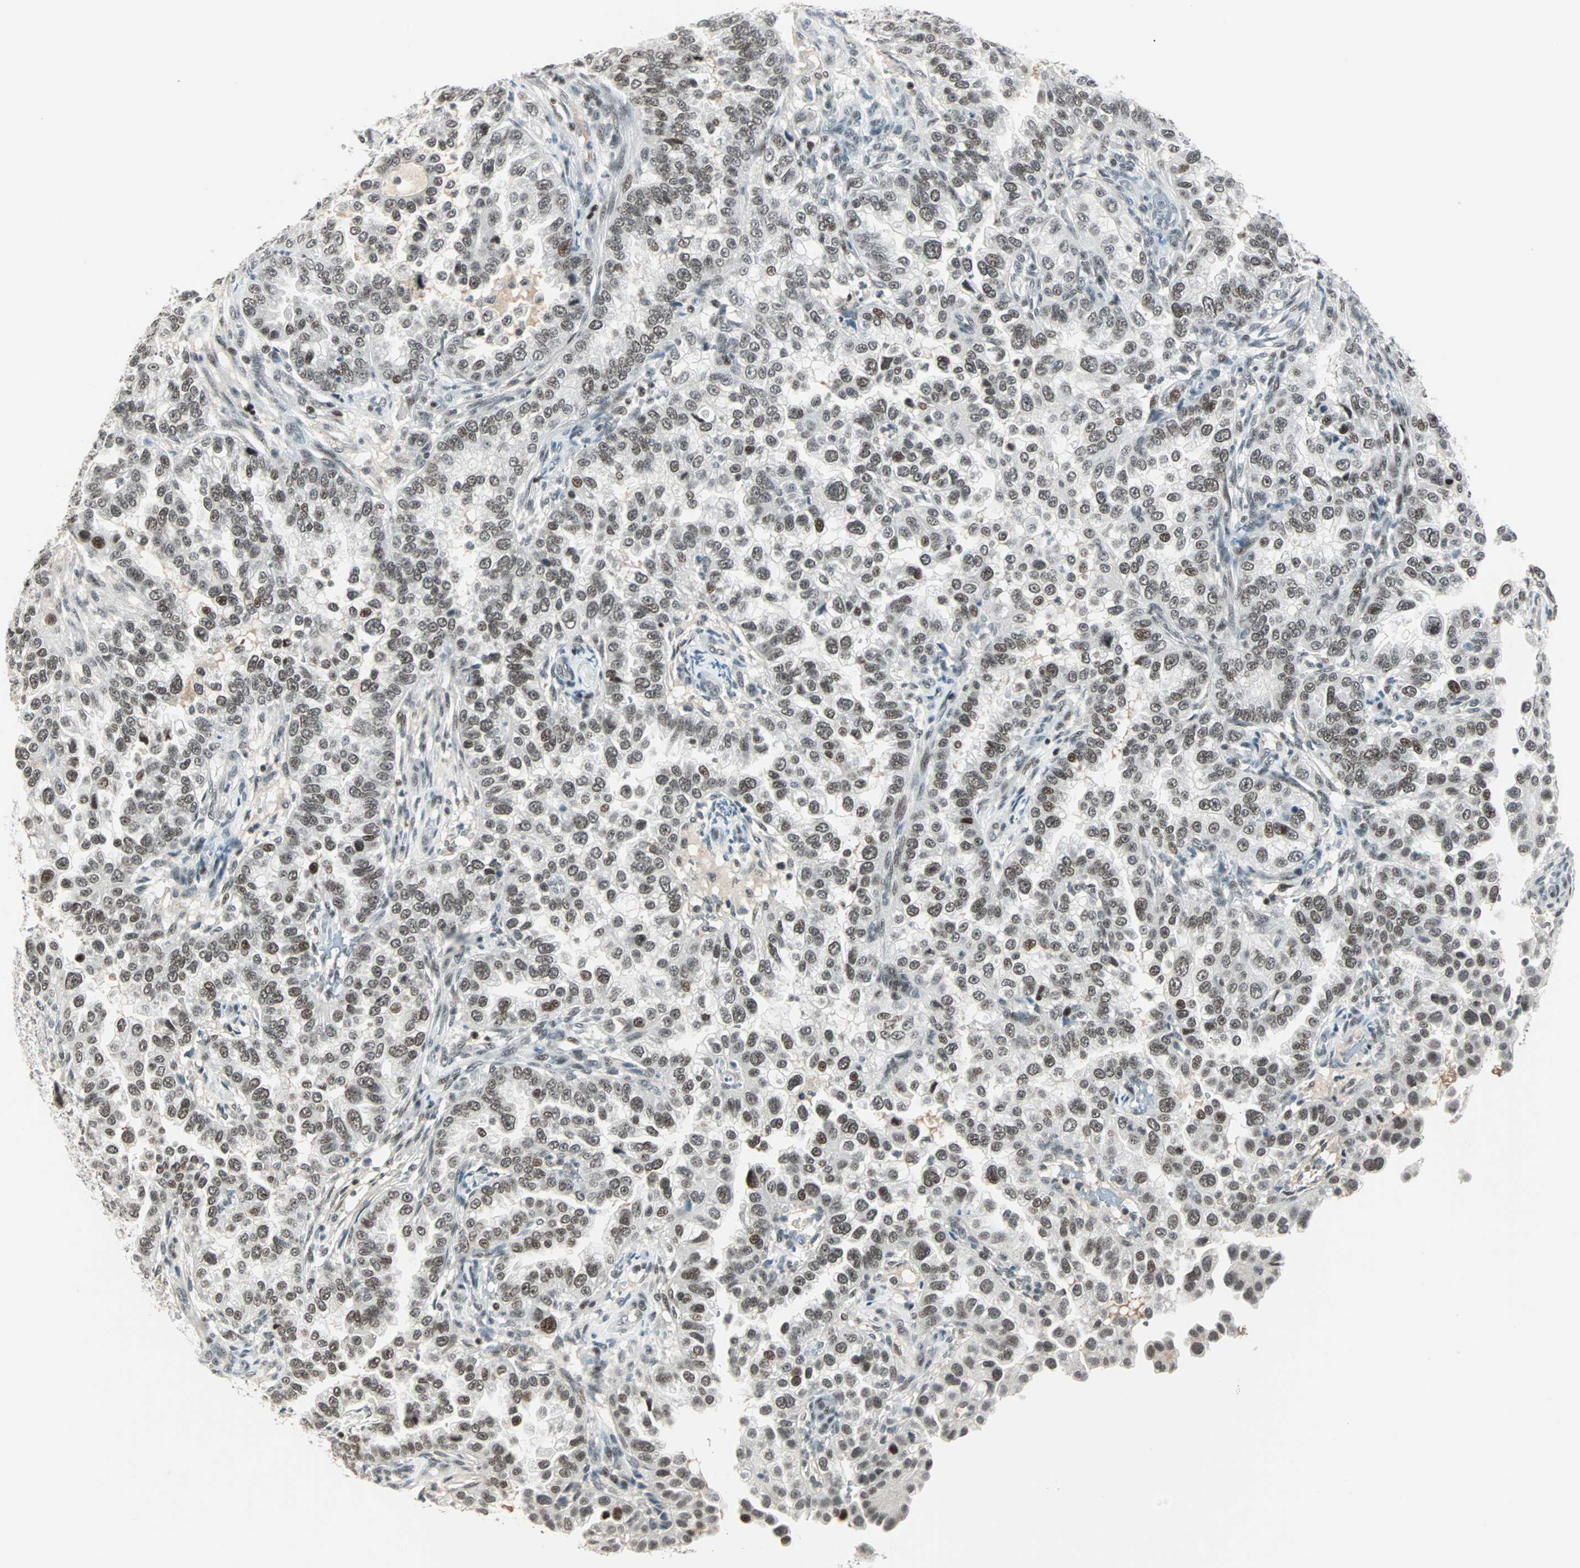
{"staining": {"intensity": "moderate", "quantity": ">75%", "location": "nuclear"}, "tissue": "endometrial cancer", "cell_type": "Tumor cells", "image_type": "cancer", "snomed": [{"axis": "morphology", "description": "Adenocarcinoma, NOS"}, {"axis": "topography", "description": "Endometrium"}], "caption": "Protein expression analysis of human adenocarcinoma (endometrial) reveals moderate nuclear staining in about >75% of tumor cells.", "gene": "SIN3A", "patient": {"sex": "female", "age": 85}}